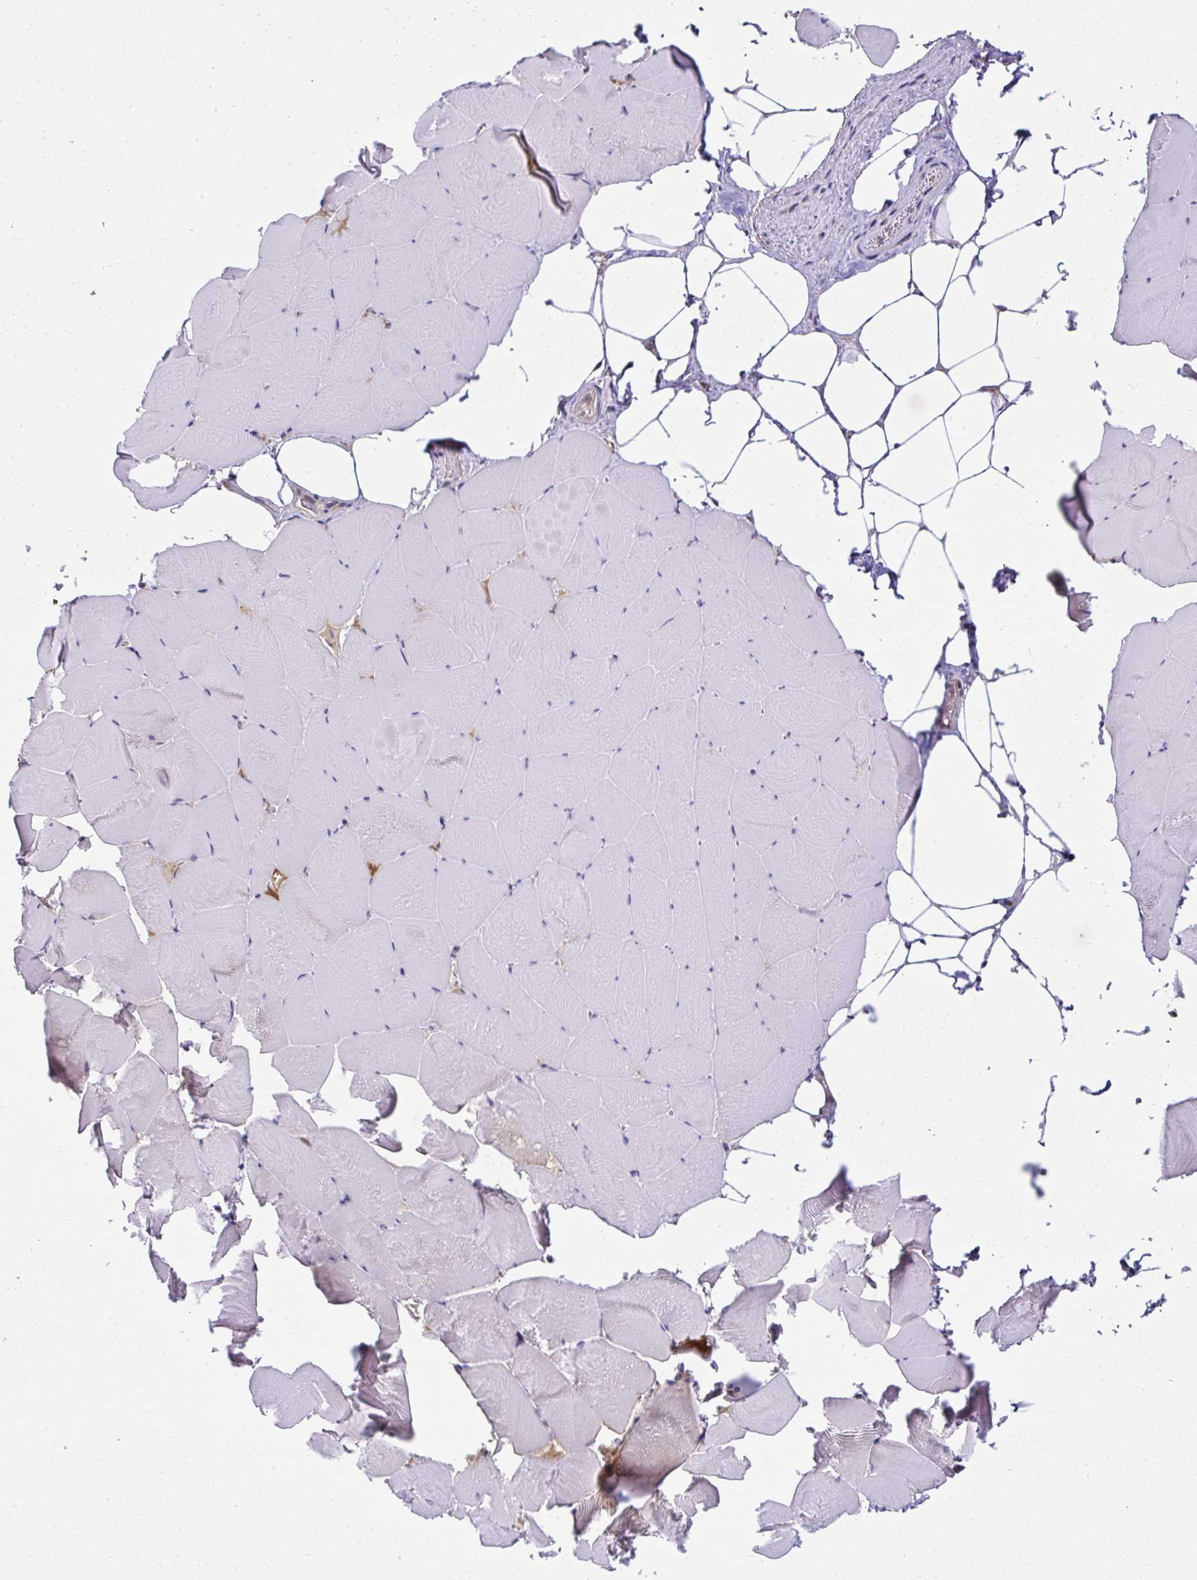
{"staining": {"intensity": "moderate", "quantity": "<25%", "location": "cytoplasmic/membranous"}, "tissue": "skeletal muscle", "cell_type": "Myocytes", "image_type": "normal", "snomed": [{"axis": "morphology", "description": "Normal tissue, NOS"}, {"axis": "topography", "description": "Skeletal muscle"}], "caption": "DAB immunohistochemical staining of benign human skeletal muscle demonstrates moderate cytoplasmic/membranous protein expression in approximately <25% of myocytes. The staining was performed using DAB (3,3'-diaminobenzidine), with brown indicating positive protein expression. Nuclei are stained blue with hematoxylin.", "gene": "RPS7", "patient": {"sex": "female", "age": 64}}